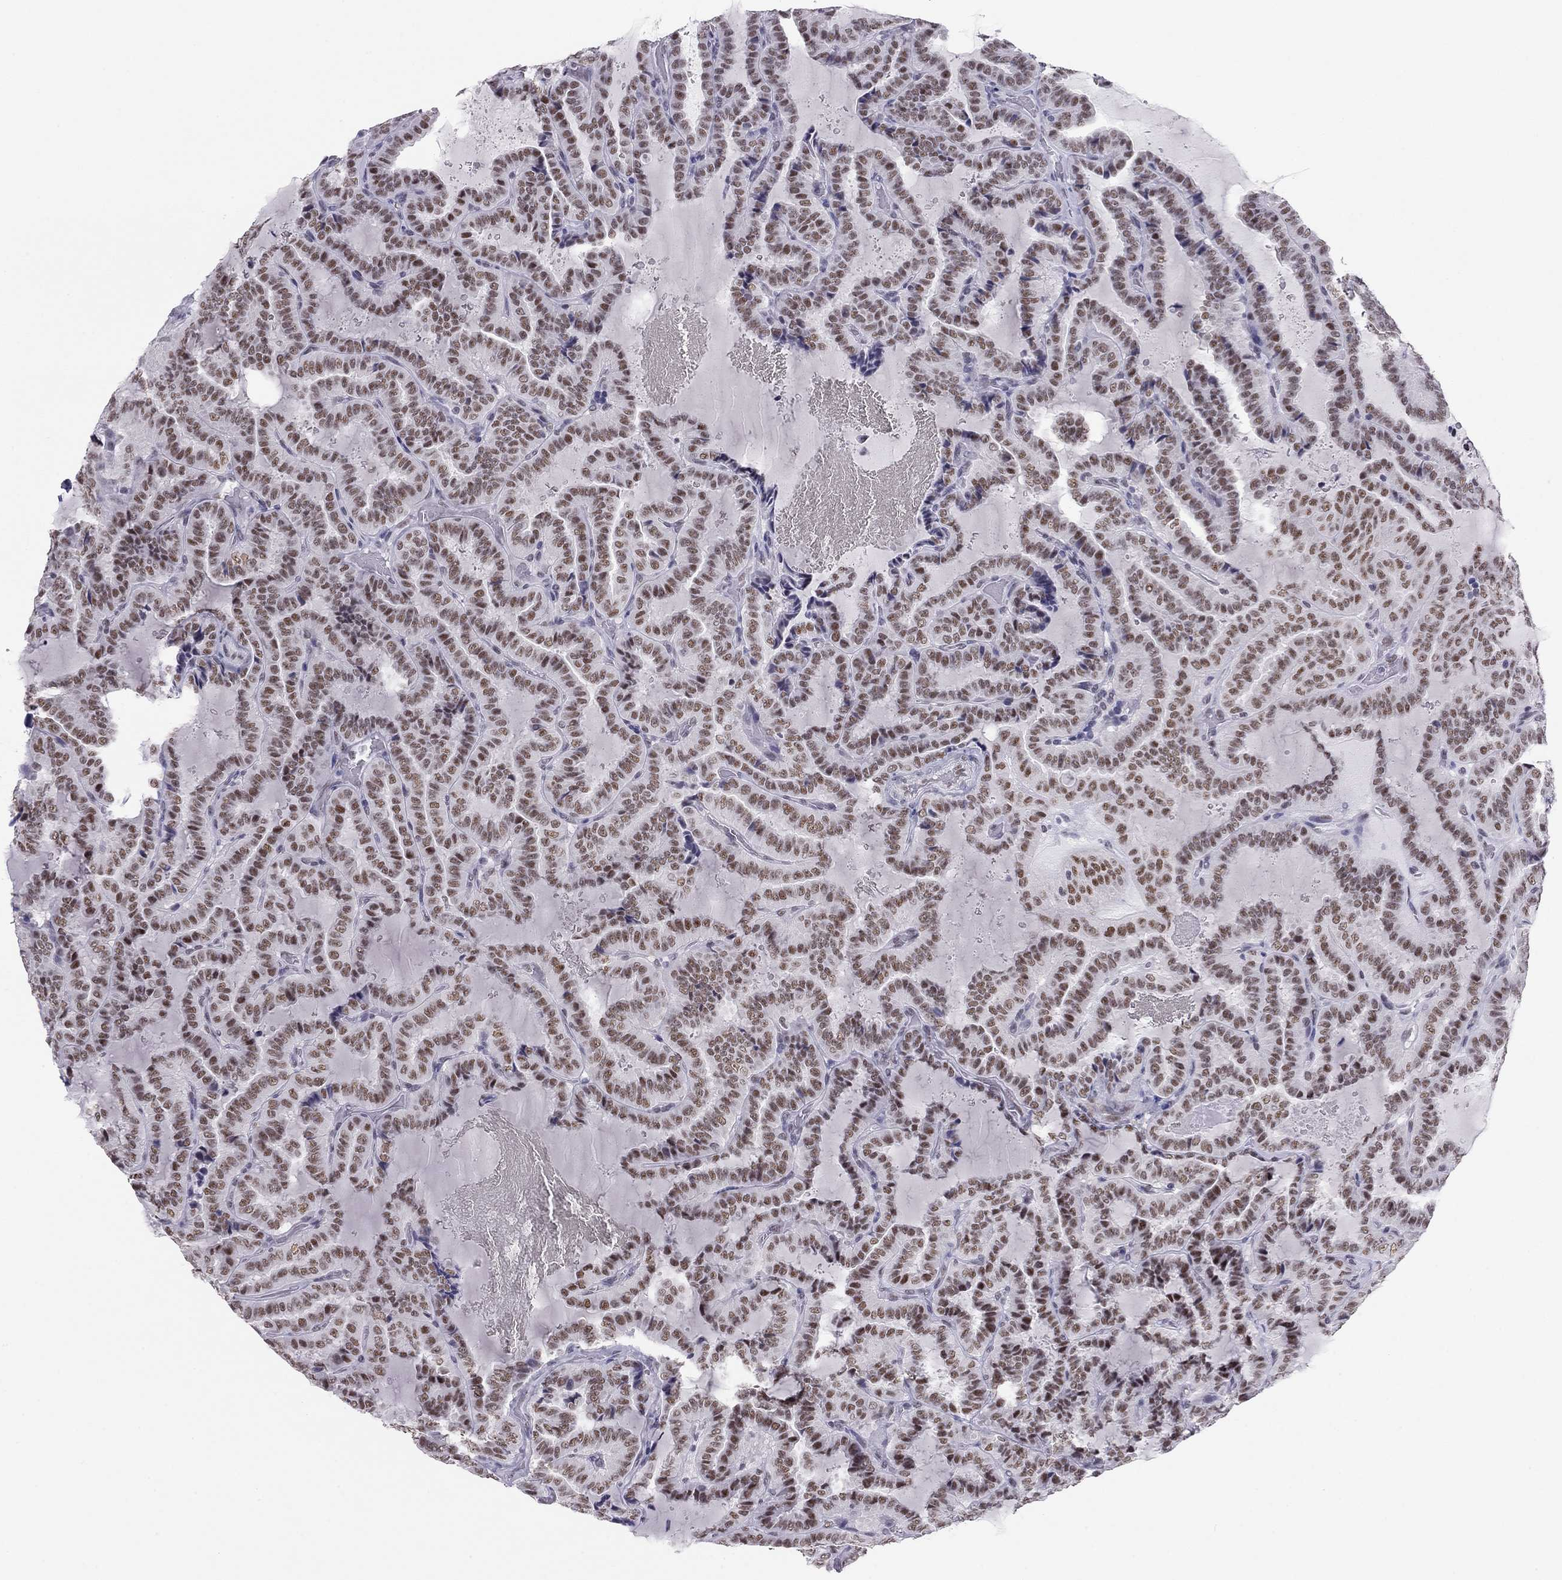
{"staining": {"intensity": "moderate", "quantity": ">75%", "location": "nuclear"}, "tissue": "thyroid cancer", "cell_type": "Tumor cells", "image_type": "cancer", "snomed": [{"axis": "morphology", "description": "Papillary adenocarcinoma, NOS"}, {"axis": "topography", "description": "Thyroid gland"}], "caption": "Human thyroid papillary adenocarcinoma stained with a protein marker demonstrates moderate staining in tumor cells.", "gene": "DOT1L", "patient": {"sex": "female", "age": 39}}